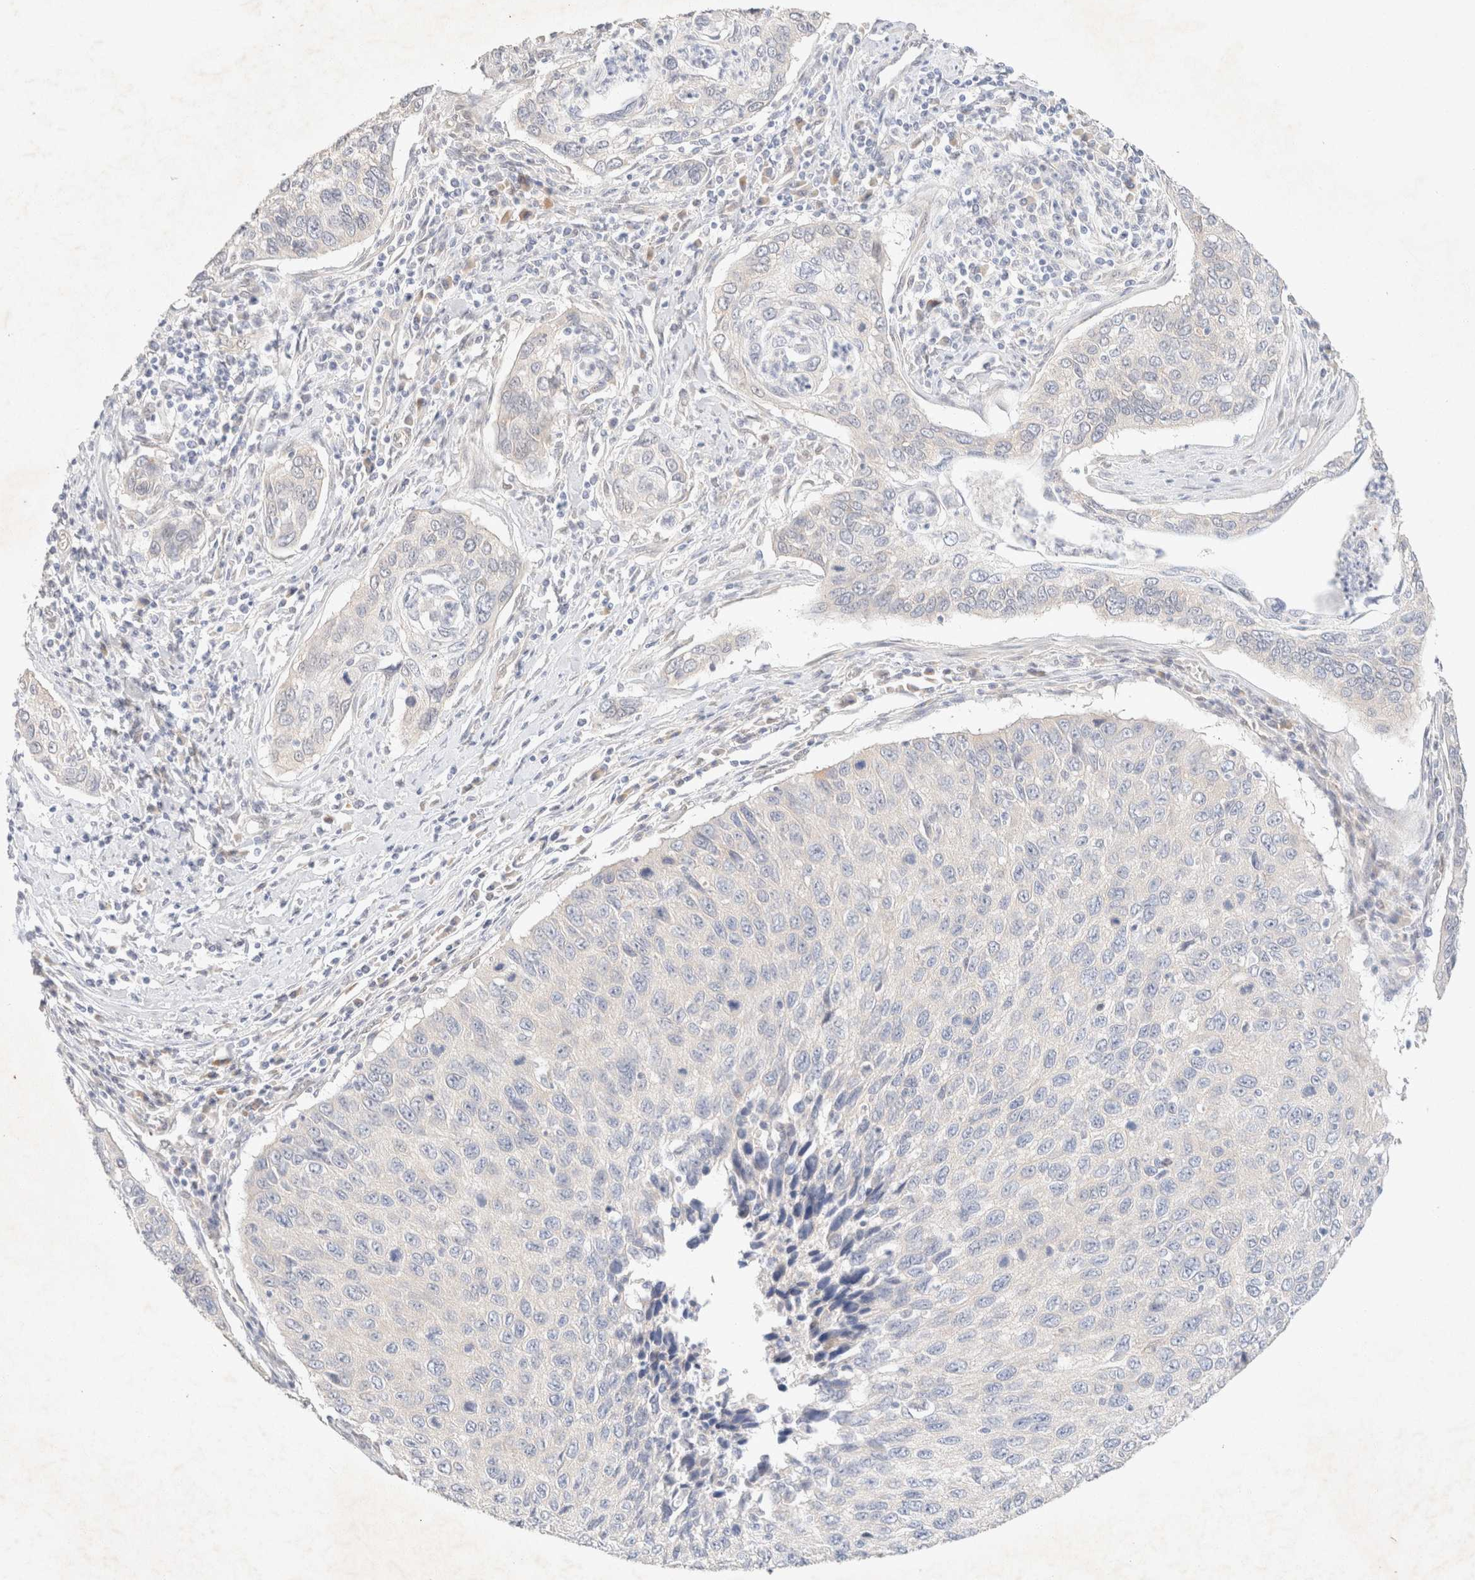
{"staining": {"intensity": "negative", "quantity": "none", "location": "none"}, "tissue": "cervical cancer", "cell_type": "Tumor cells", "image_type": "cancer", "snomed": [{"axis": "morphology", "description": "Squamous cell carcinoma, NOS"}, {"axis": "topography", "description": "Cervix"}], "caption": "High power microscopy image of an immunohistochemistry photomicrograph of cervical squamous cell carcinoma, revealing no significant positivity in tumor cells.", "gene": "CSNK1E", "patient": {"sex": "female", "age": 53}}